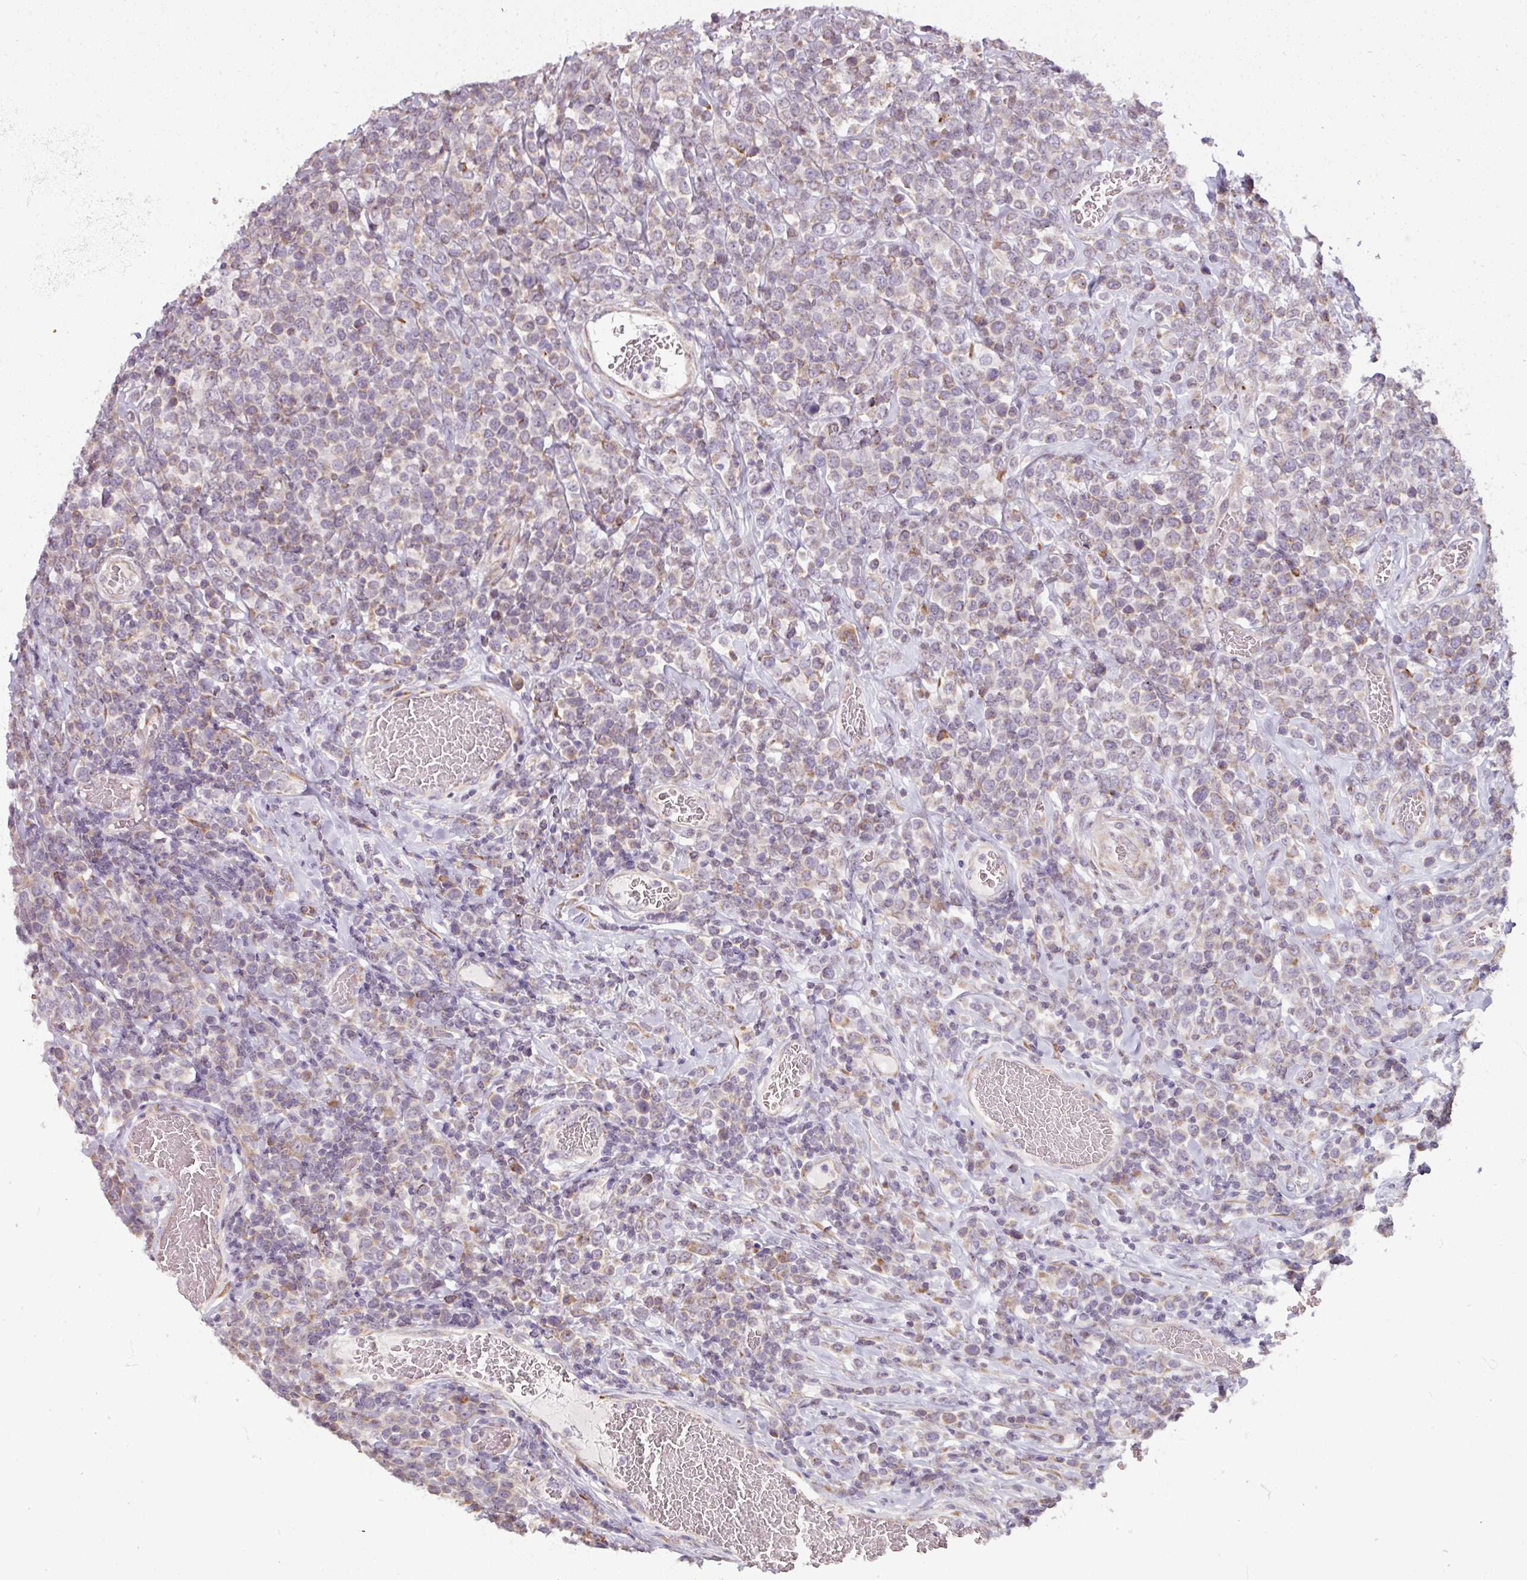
{"staining": {"intensity": "weak", "quantity": "<25%", "location": "cytoplasmic/membranous"}, "tissue": "lymphoma", "cell_type": "Tumor cells", "image_type": "cancer", "snomed": [{"axis": "morphology", "description": "Malignant lymphoma, non-Hodgkin's type, High grade"}, {"axis": "topography", "description": "Soft tissue"}], "caption": "Immunohistochemistry photomicrograph of human lymphoma stained for a protein (brown), which shows no positivity in tumor cells. The staining is performed using DAB brown chromogen with nuclei counter-stained in using hematoxylin.", "gene": "MAGT1", "patient": {"sex": "female", "age": 56}}